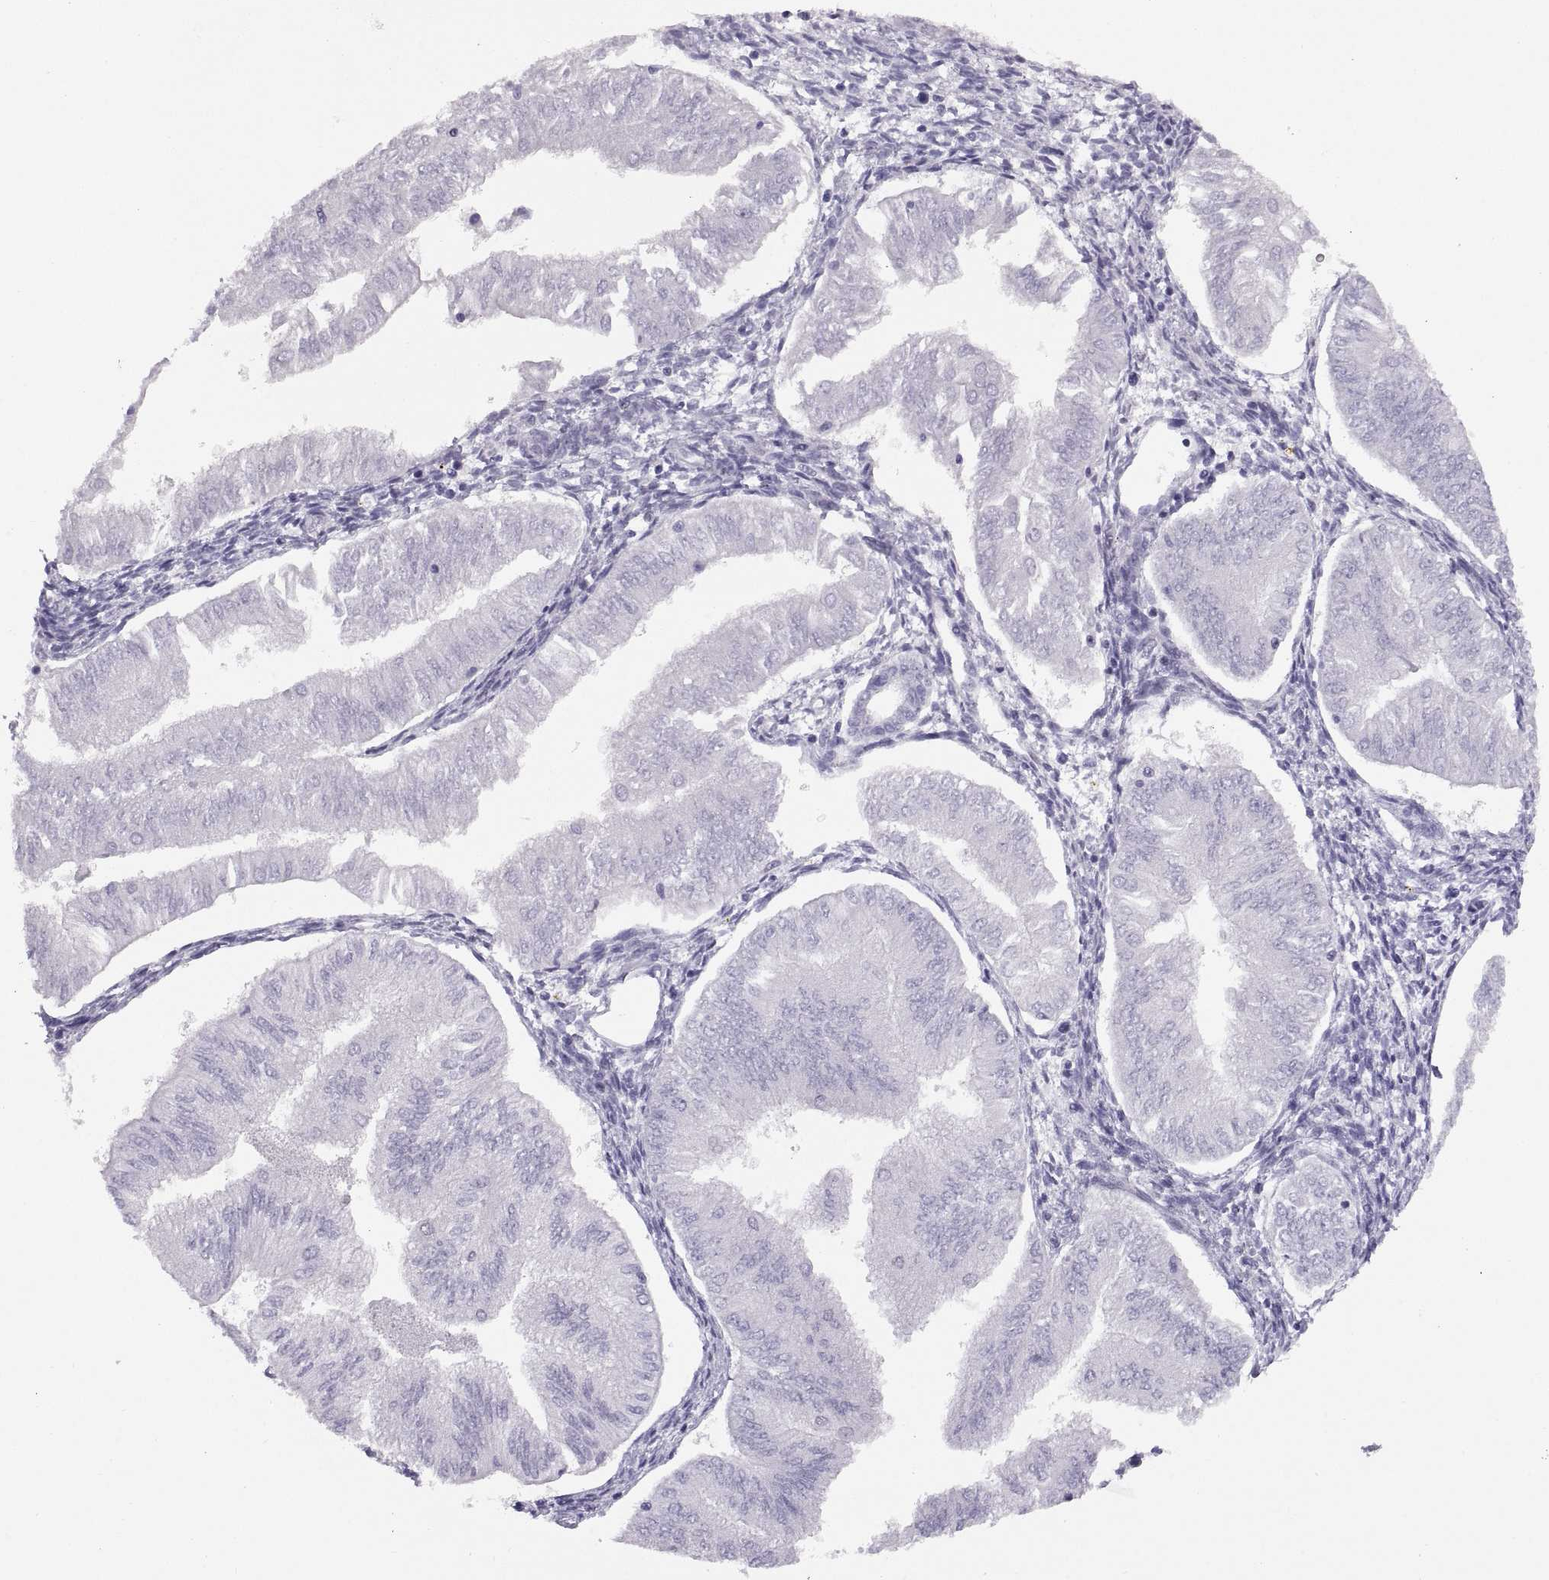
{"staining": {"intensity": "negative", "quantity": "none", "location": "none"}, "tissue": "endometrial cancer", "cell_type": "Tumor cells", "image_type": "cancer", "snomed": [{"axis": "morphology", "description": "Adenocarcinoma, NOS"}, {"axis": "topography", "description": "Endometrium"}], "caption": "High magnification brightfield microscopy of adenocarcinoma (endometrial) stained with DAB (3,3'-diaminobenzidine) (brown) and counterstained with hematoxylin (blue): tumor cells show no significant staining.", "gene": "CARTPT", "patient": {"sex": "female", "age": 53}}